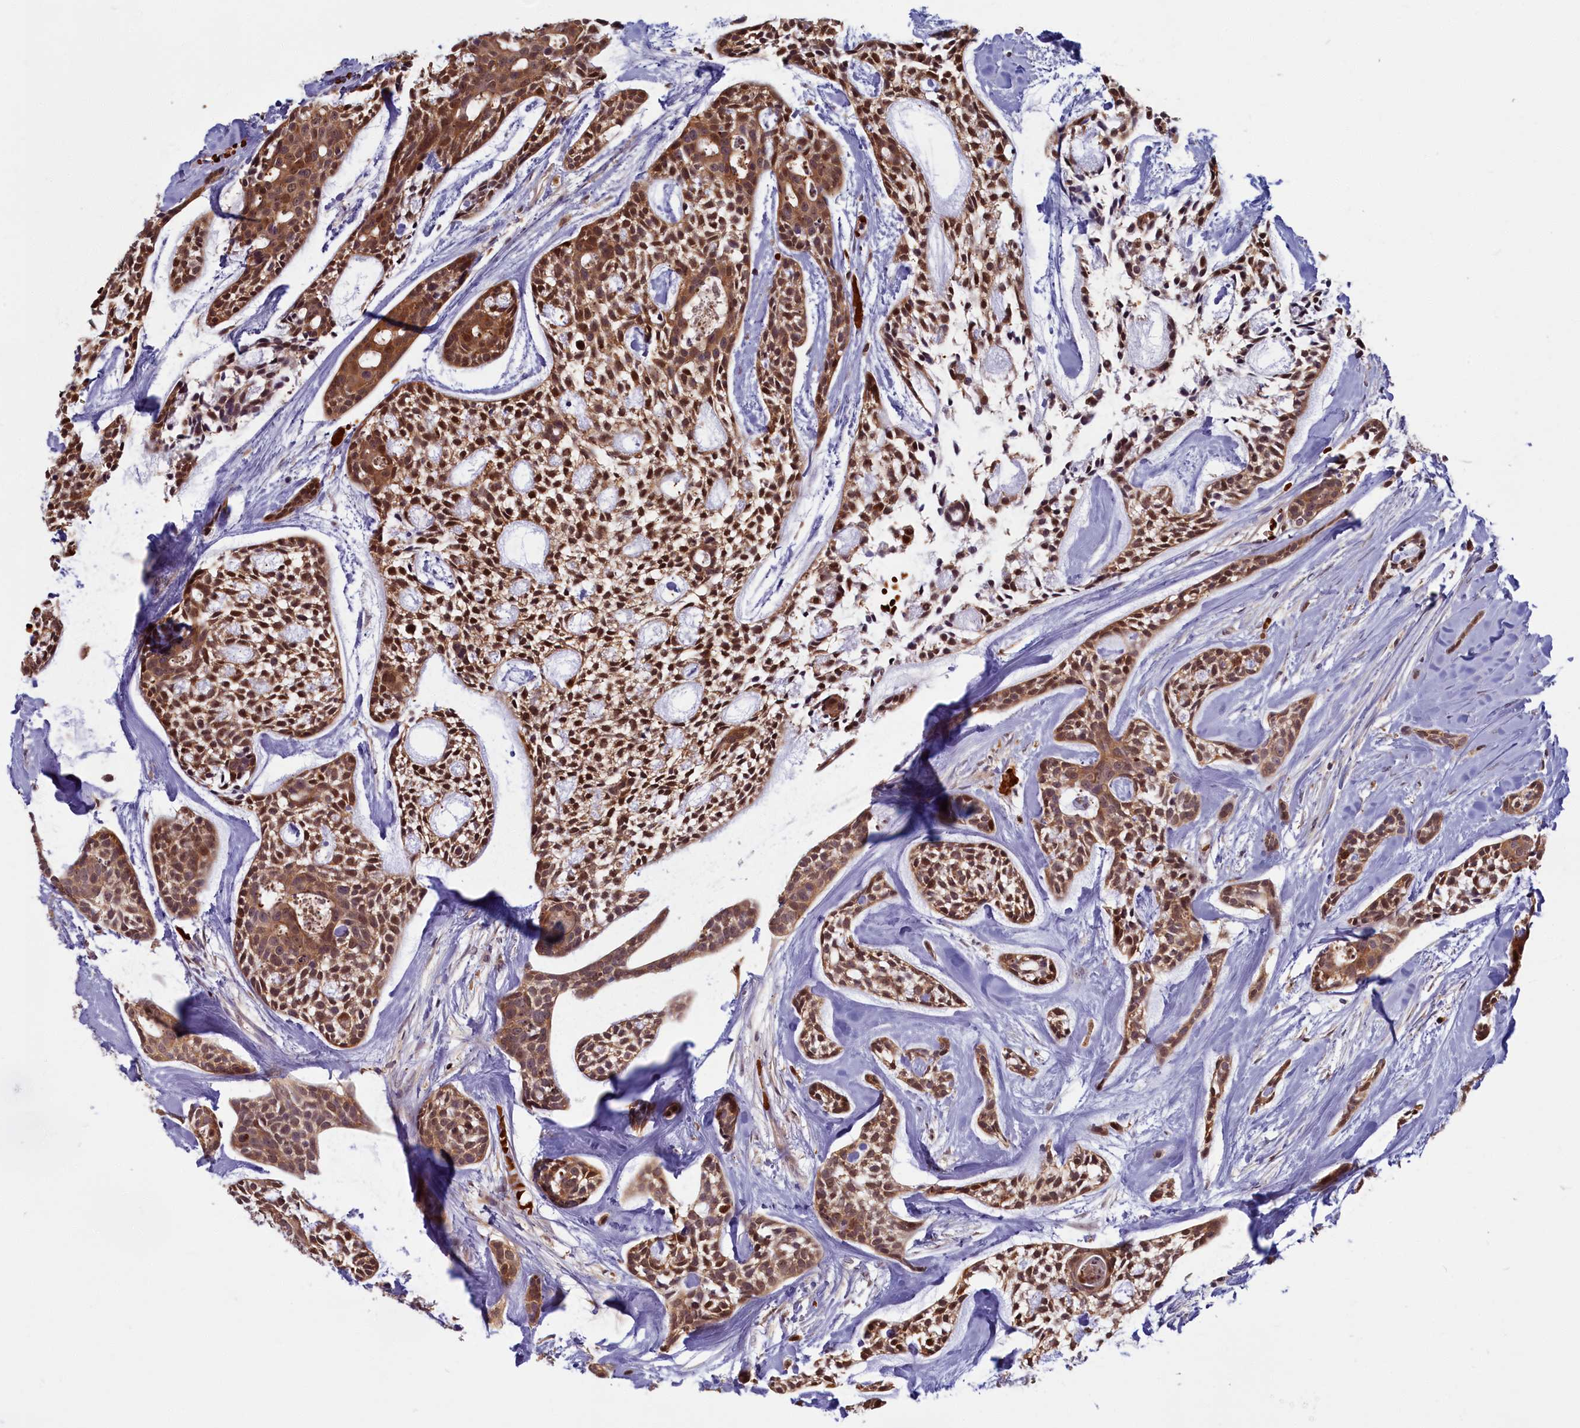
{"staining": {"intensity": "moderate", "quantity": ">75%", "location": "cytoplasmic/membranous,nuclear"}, "tissue": "head and neck cancer", "cell_type": "Tumor cells", "image_type": "cancer", "snomed": [{"axis": "morphology", "description": "Adenocarcinoma, NOS"}, {"axis": "topography", "description": "Subcutis"}, {"axis": "topography", "description": "Head-Neck"}], "caption": "Protein expression analysis of human head and neck cancer (adenocarcinoma) reveals moderate cytoplasmic/membranous and nuclear expression in approximately >75% of tumor cells. The staining is performed using DAB brown chromogen to label protein expression. The nuclei are counter-stained blue using hematoxylin.", "gene": "BLVRB", "patient": {"sex": "female", "age": 73}}